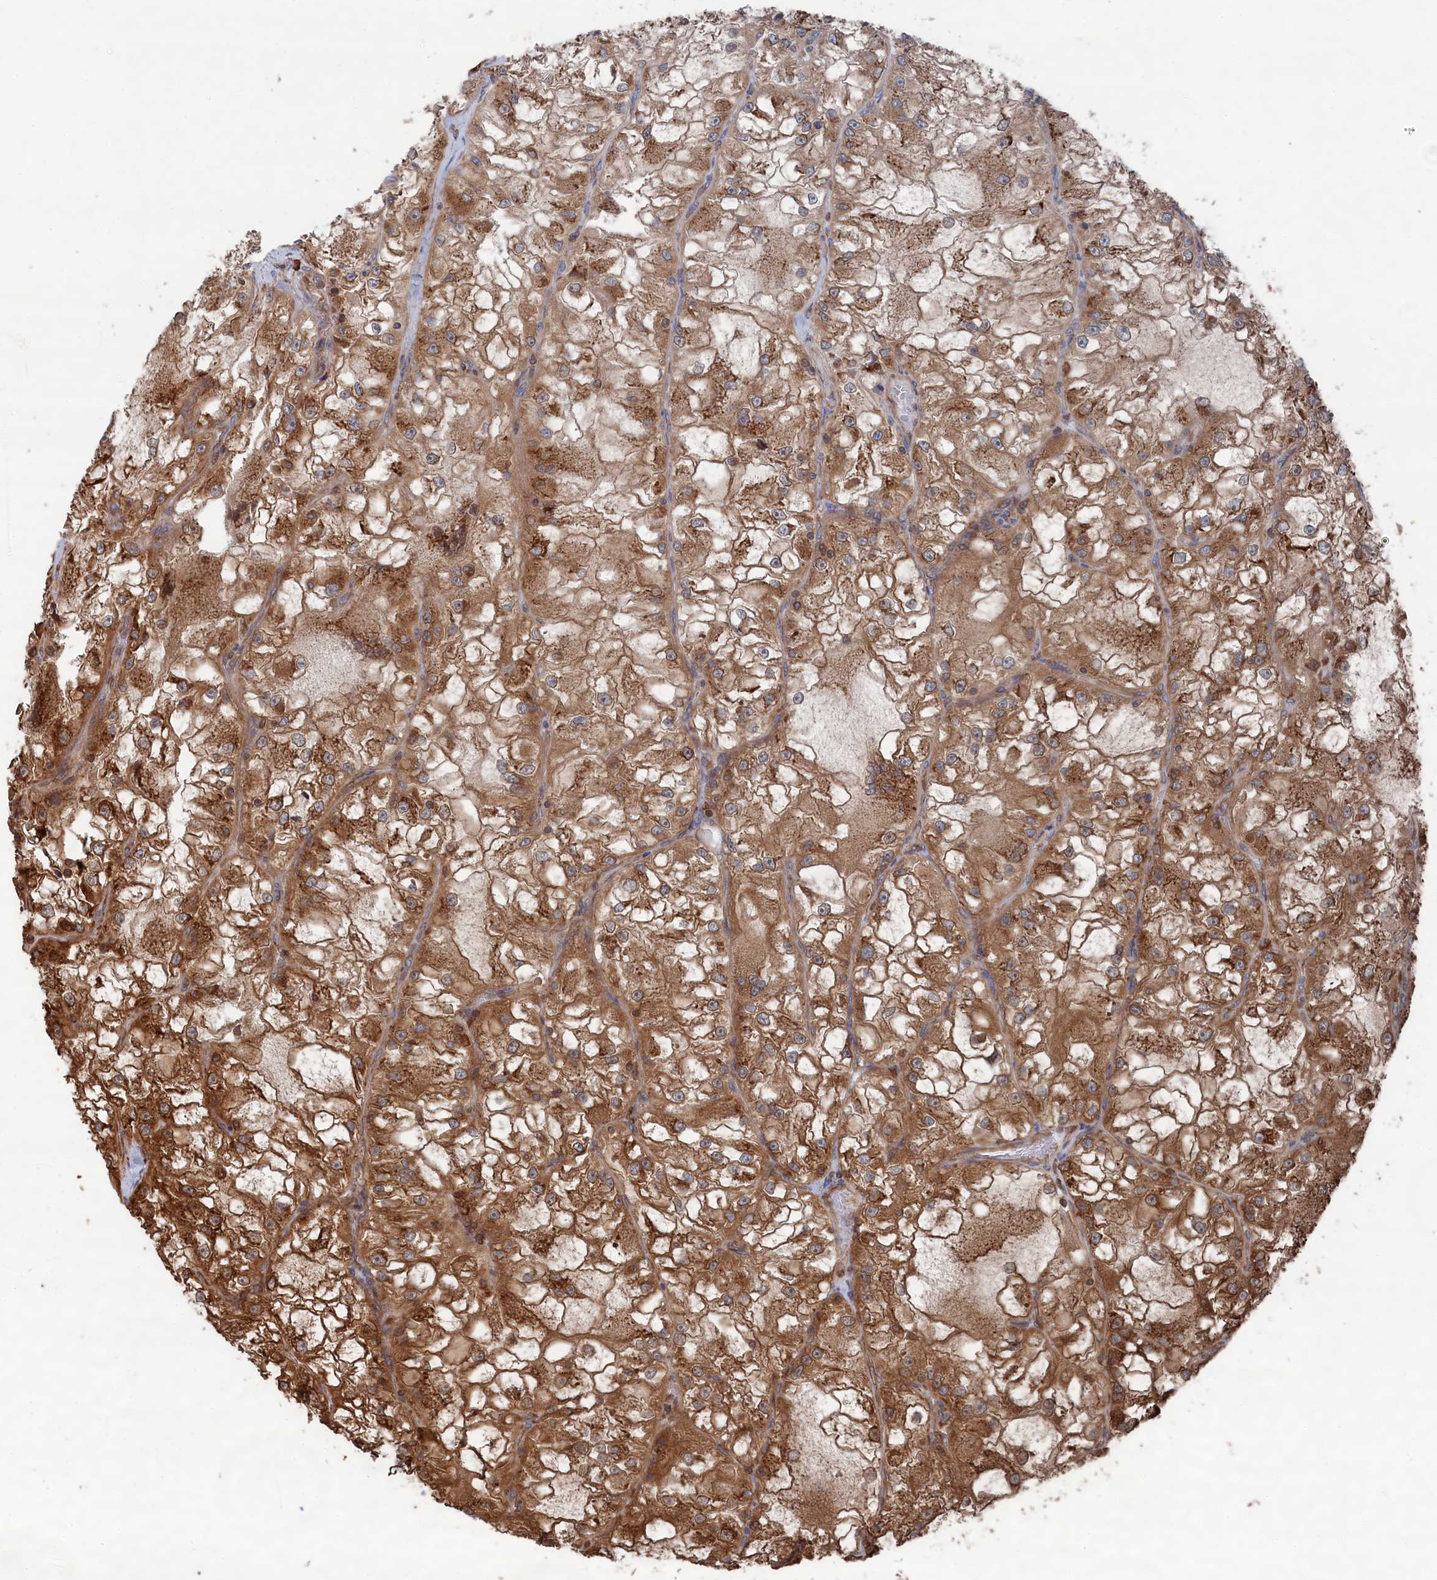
{"staining": {"intensity": "moderate", "quantity": ">75%", "location": "cytoplasmic/membranous"}, "tissue": "renal cancer", "cell_type": "Tumor cells", "image_type": "cancer", "snomed": [{"axis": "morphology", "description": "Adenocarcinoma, NOS"}, {"axis": "topography", "description": "Kidney"}], "caption": "A brown stain highlights moderate cytoplasmic/membranous expression of a protein in human renal cancer (adenocarcinoma) tumor cells. The protein of interest is shown in brown color, while the nuclei are stained blue.", "gene": "BPIFB6", "patient": {"sex": "female", "age": 72}}